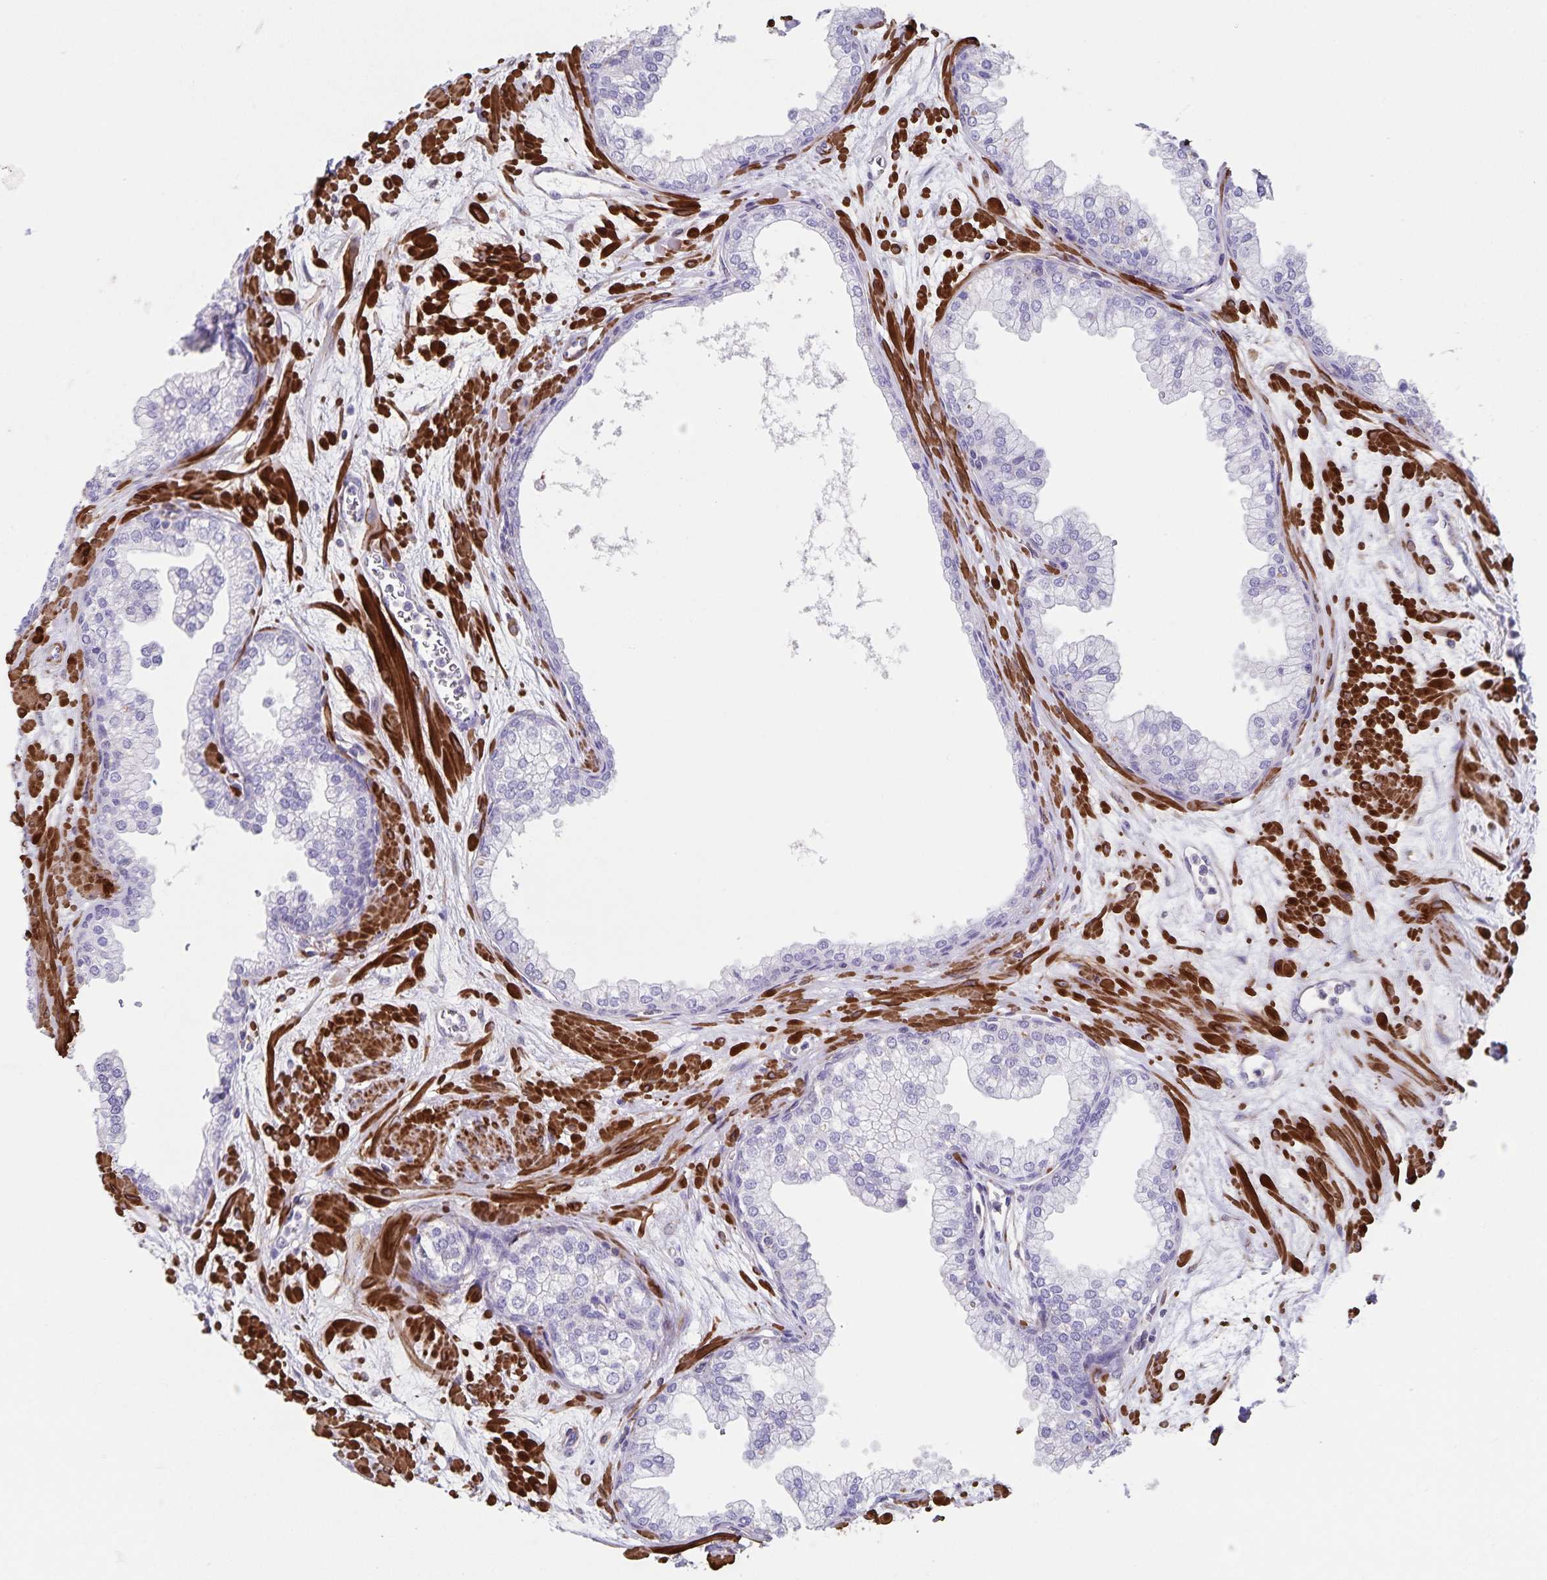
{"staining": {"intensity": "negative", "quantity": "none", "location": "none"}, "tissue": "prostate", "cell_type": "Glandular cells", "image_type": "normal", "snomed": [{"axis": "morphology", "description": "Normal tissue, NOS"}, {"axis": "topography", "description": "Prostate"}, {"axis": "topography", "description": "Peripheral nerve tissue"}], "caption": "An immunohistochemistry (IHC) image of unremarkable prostate is shown. There is no staining in glandular cells of prostate. Nuclei are stained in blue.", "gene": "SYNM", "patient": {"sex": "male", "age": 61}}